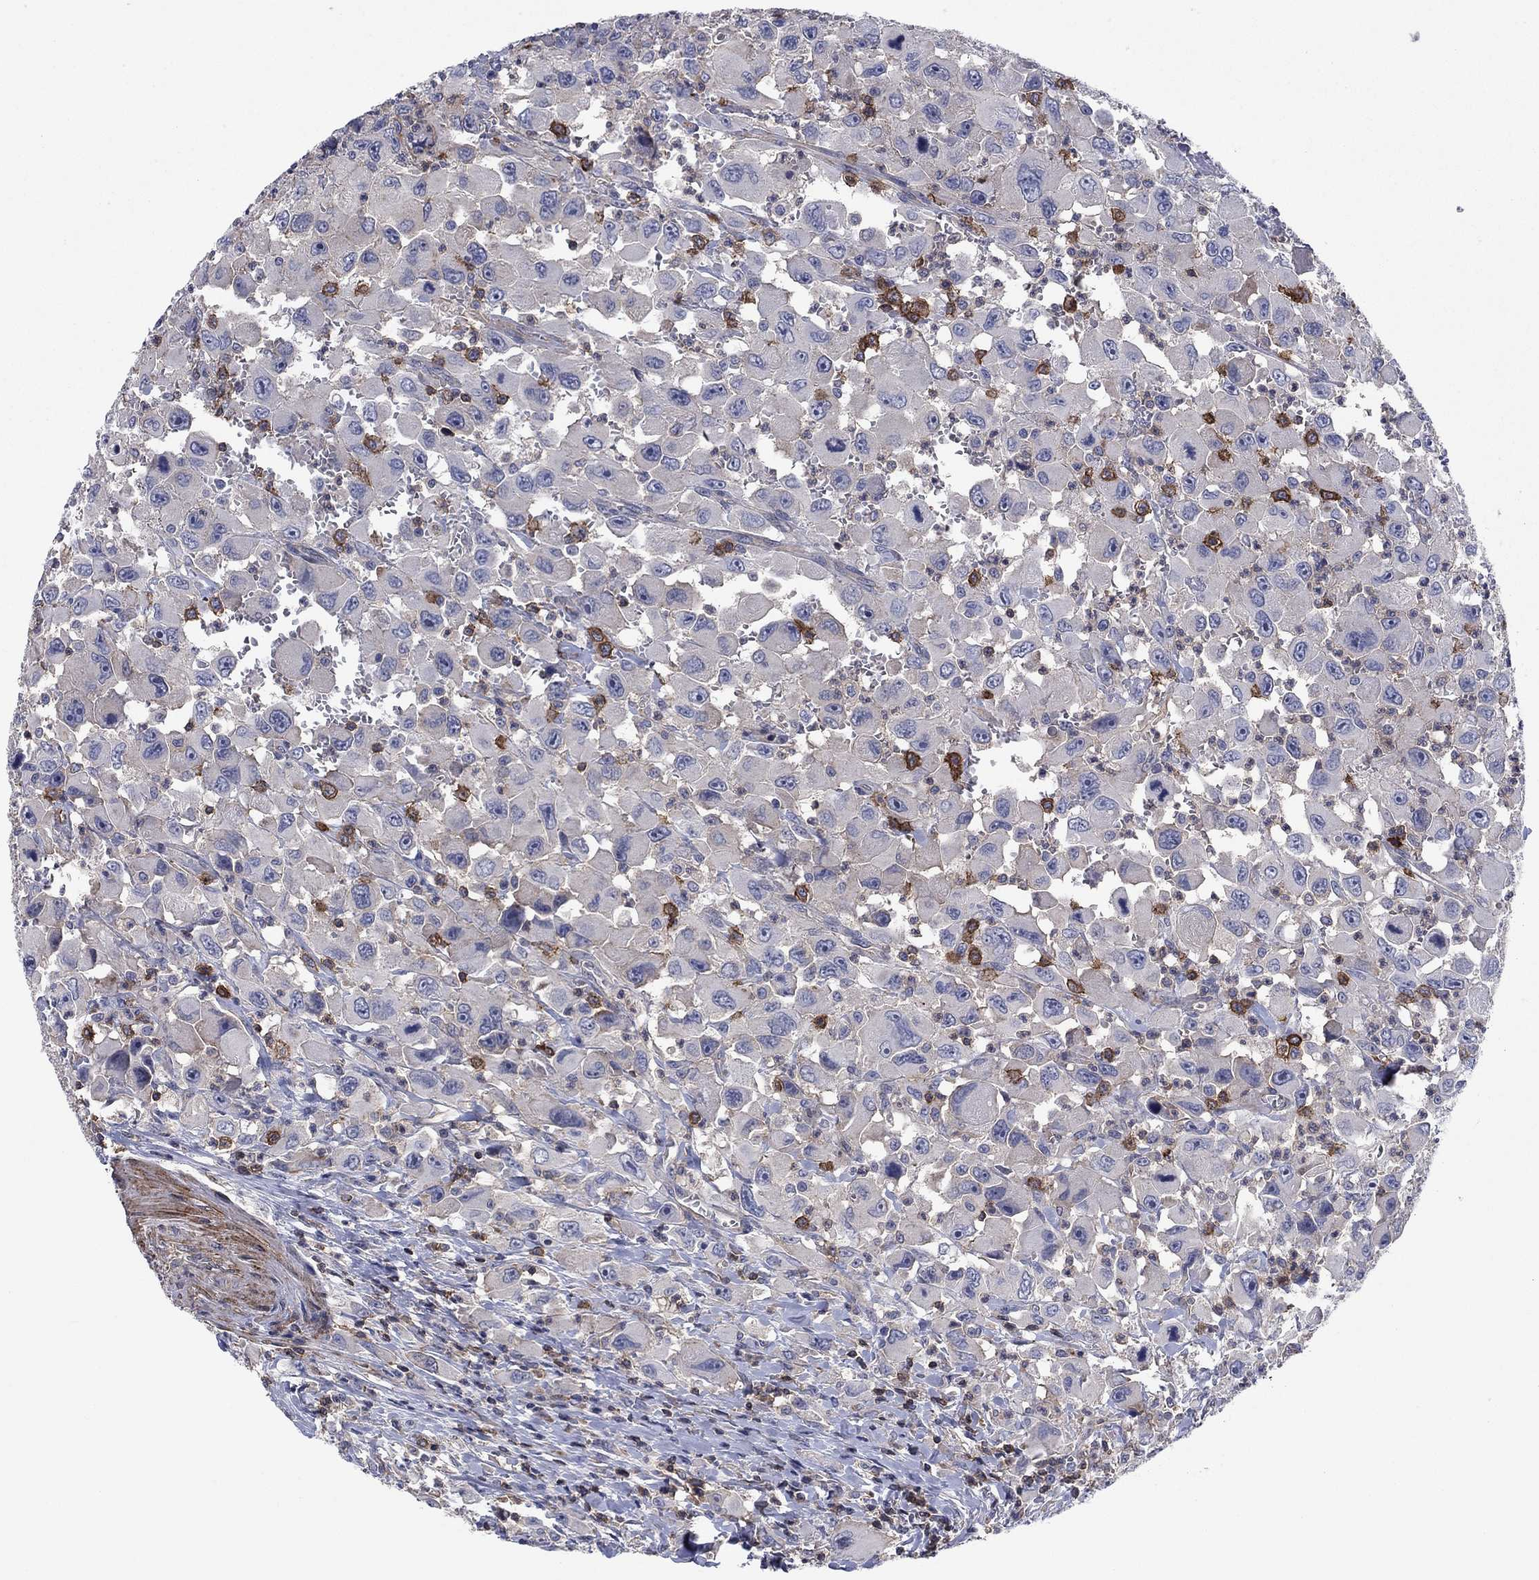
{"staining": {"intensity": "negative", "quantity": "none", "location": "none"}, "tissue": "head and neck cancer", "cell_type": "Tumor cells", "image_type": "cancer", "snomed": [{"axis": "morphology", "description": "Squamous cell carcinoma, NOS"}, {"axis": "morphology", "description": "Squamous cell carcinoma, metastatic, NOS"}, {"axis": "topography", "description": "Oral tissue"}, {"axis": "topography", "description": "Head-Neck"}], "caption": "IHC image of neoplastic tissue: human head and neck cancer (squamous cell carcinoma) stained with DAB demonstrates no significant protein positivity in tumor cells. (Brightfield microscopy of DAB (3,3'-diaminobenzidine) immunohistochemistry (IHC) at high magnification).", "gene": "PSD4", "patient": {"sex": "female", "age": 85}}